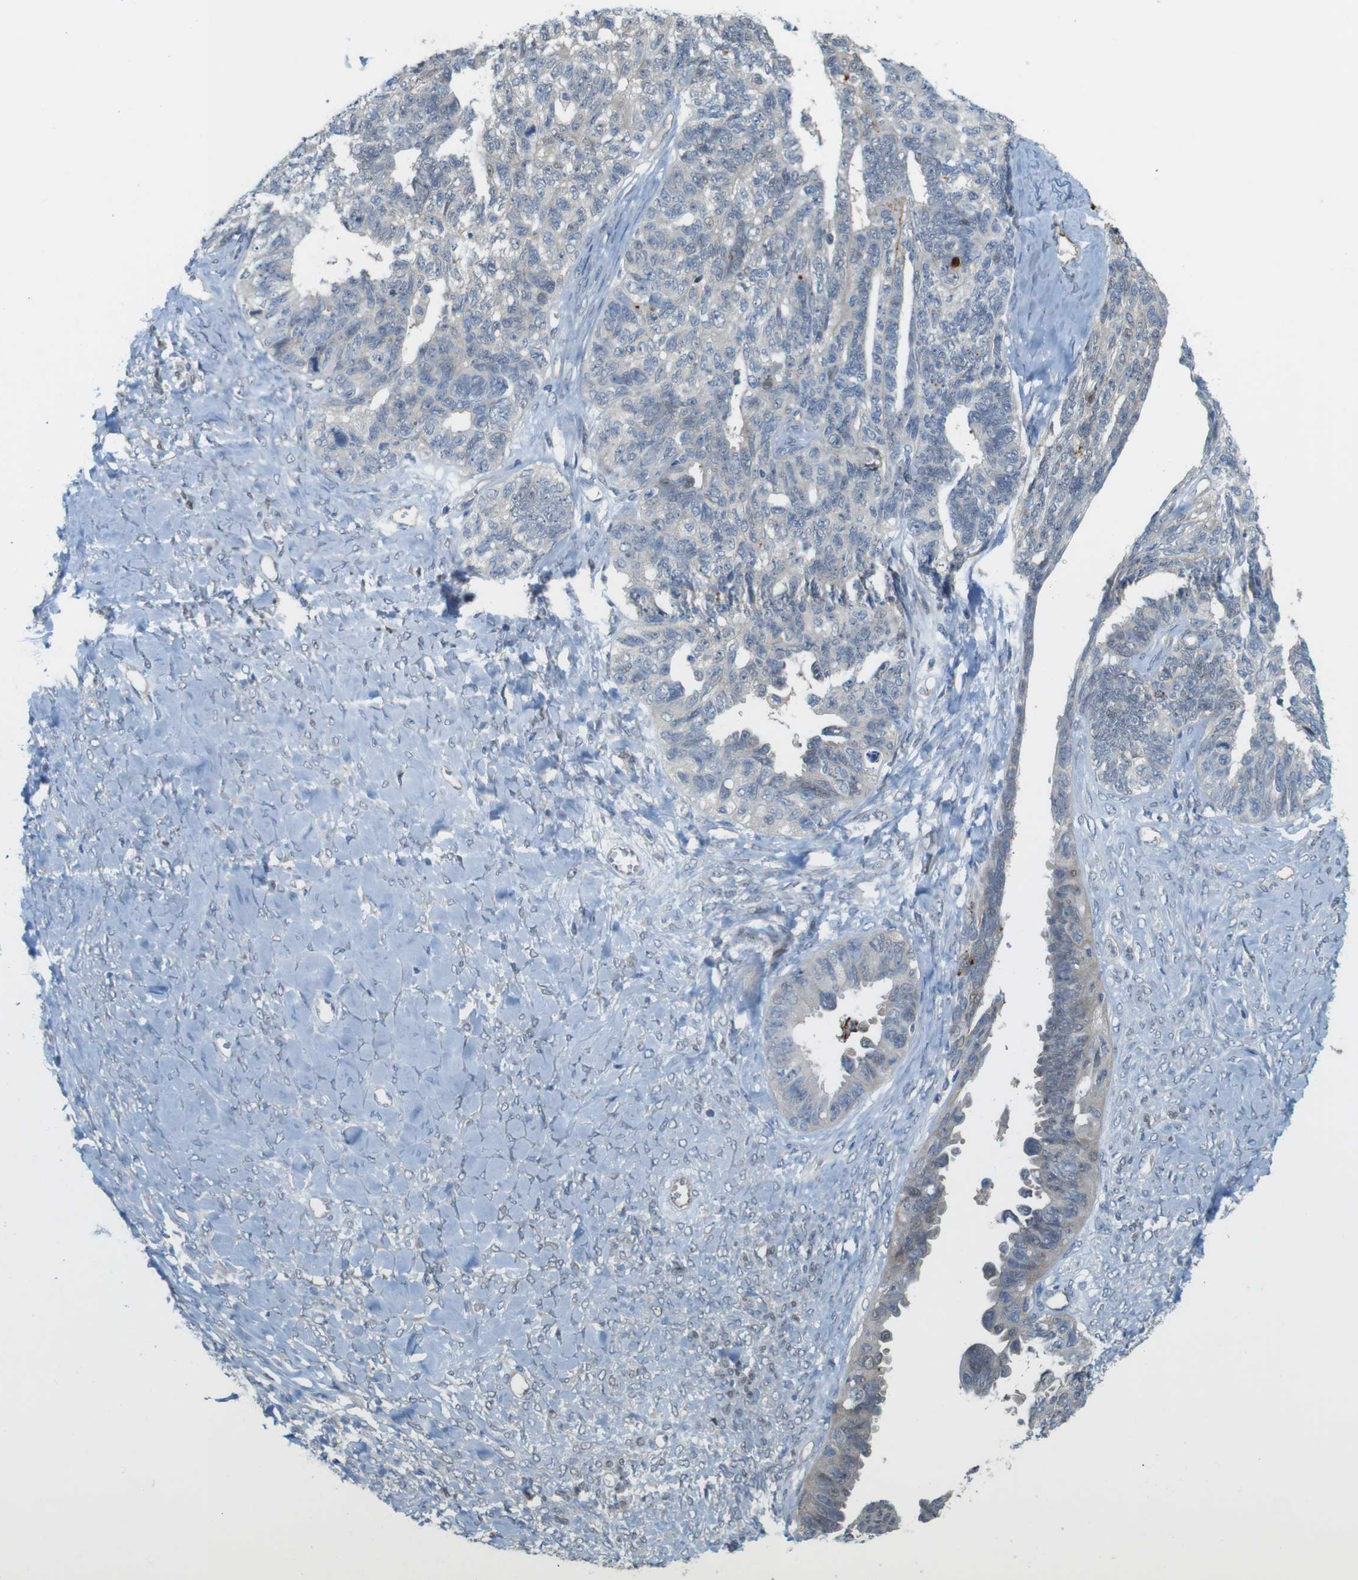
{"staining": {"intensity": "negative", "quantity": "none", "location": "none"}, "tissue": "ovarian cancer", "cell_type": "Tumor cells", "image_type": "cancer", "snomed": [{"axis": "morphology", "description": "Cystadenocarcinoma, serous, NOS"}, {"axis": "topography", "description": "Ovary"}], "caption": "A high-resolution photomicrograph shows immunohistochemistry (IHC) staining of ovarian serous cystadenocarcinoma, which exhibits no significant staining in tumor cells. (DAB (3,3'-diaminobenzidine) immunohistochemistry visualized using brightfield microscopy, high magnification).", "gene": "ABHD15", "patient": {"sex": "female", "age": 79}}